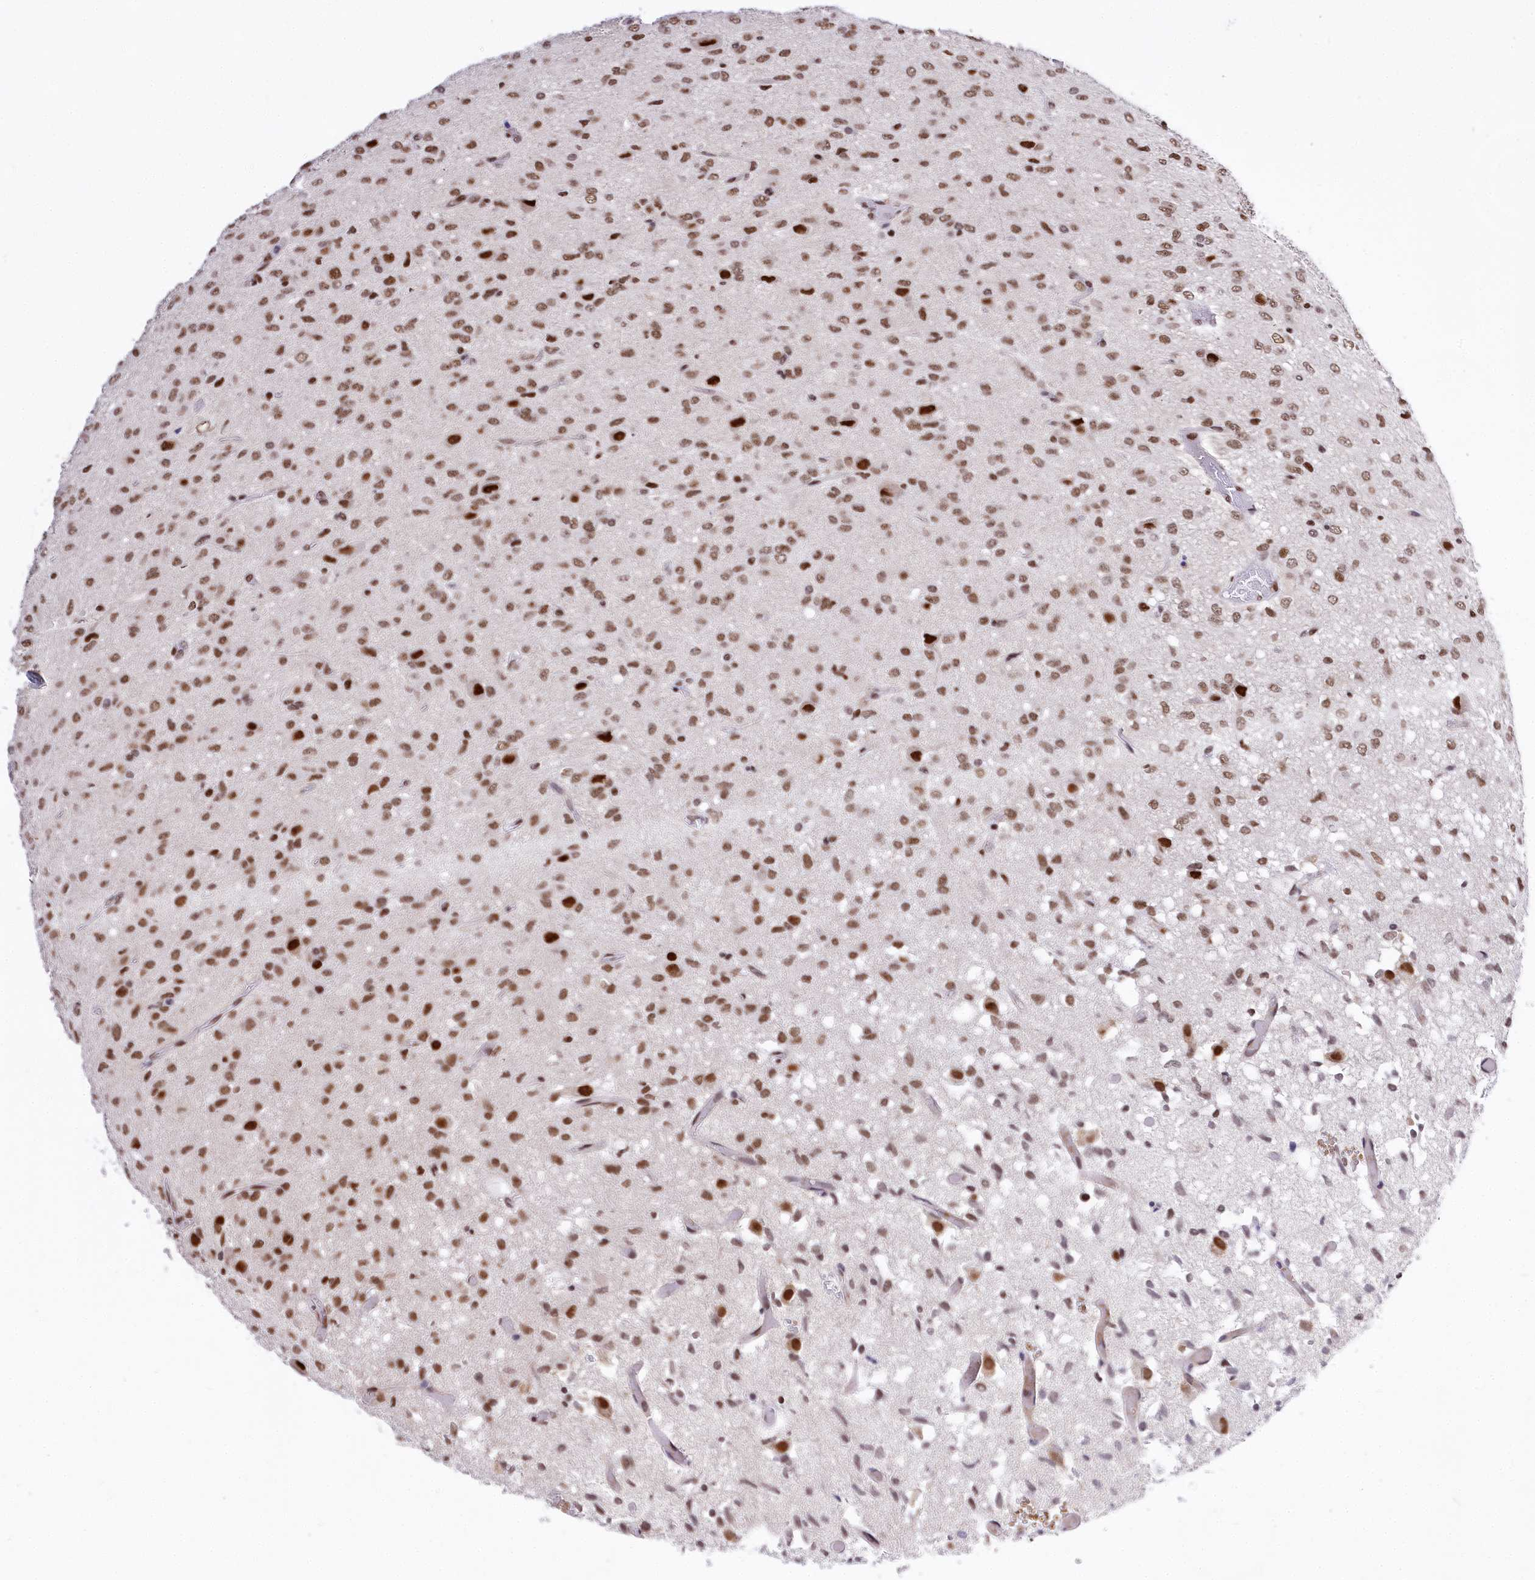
{"staining": {"intensity": "moderate", "quantity": "25%-75%", "location": "nuclear"}, "tissue": "glioma", "cell_type": "Tumor cells", "image_type": "cancer", "snomed": [{"axis": "morphology", "description": "Glioma, malignant, High grade"}, {"axis": "topography", "description": "Brain"}], "caption": "About 25%-75% of tumor cells in human glioma display moderate nuclear protein positivity as visualized by brown immunohistochemical staining.", "gene": "POU4F3", "patient": {"sex": "female", "age": 59}}